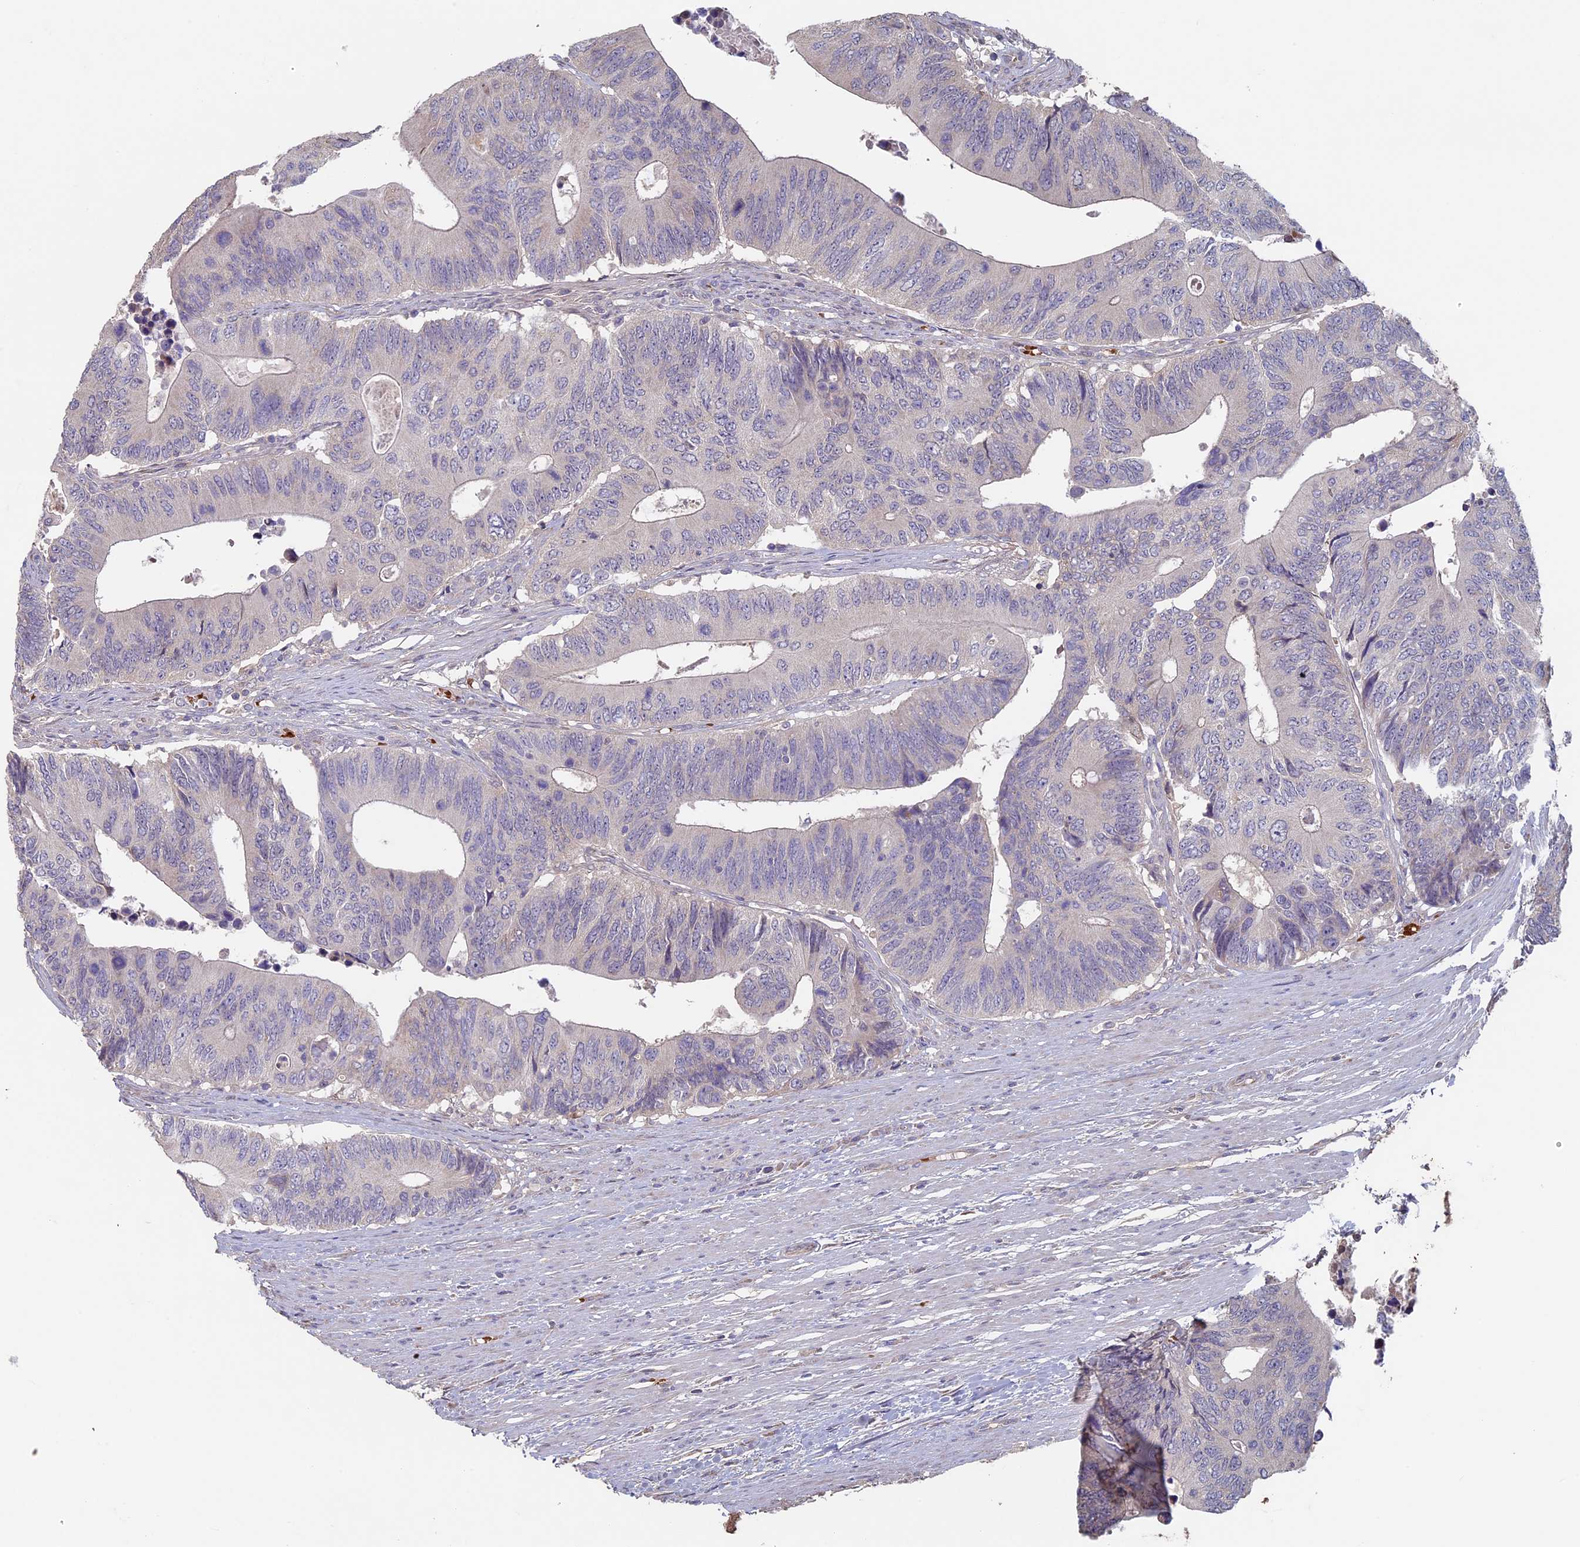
{"staining": {"intensity": "negative", "quantity": "none", "location": "none"}, "tissue": "colorectal cancer", "cell_type": "Tumor cells", "image_type": "cancer", "snomed": [{"axis": "morphology", "description": "Adenocarcinoma, NOS"}, {"axis": "topography", "description": "Colon"}], "caption": "Tumor cells are negative for brown protein staining in adenocarcinoma (colorectal). (DAB (3,3'-diaminobenzidine) immunohistochemistry (IHC) visualized using brightfield microscopy, high magnification).", "gene": "RCCD1", "patient": {"sex": "male", "age": 87}}